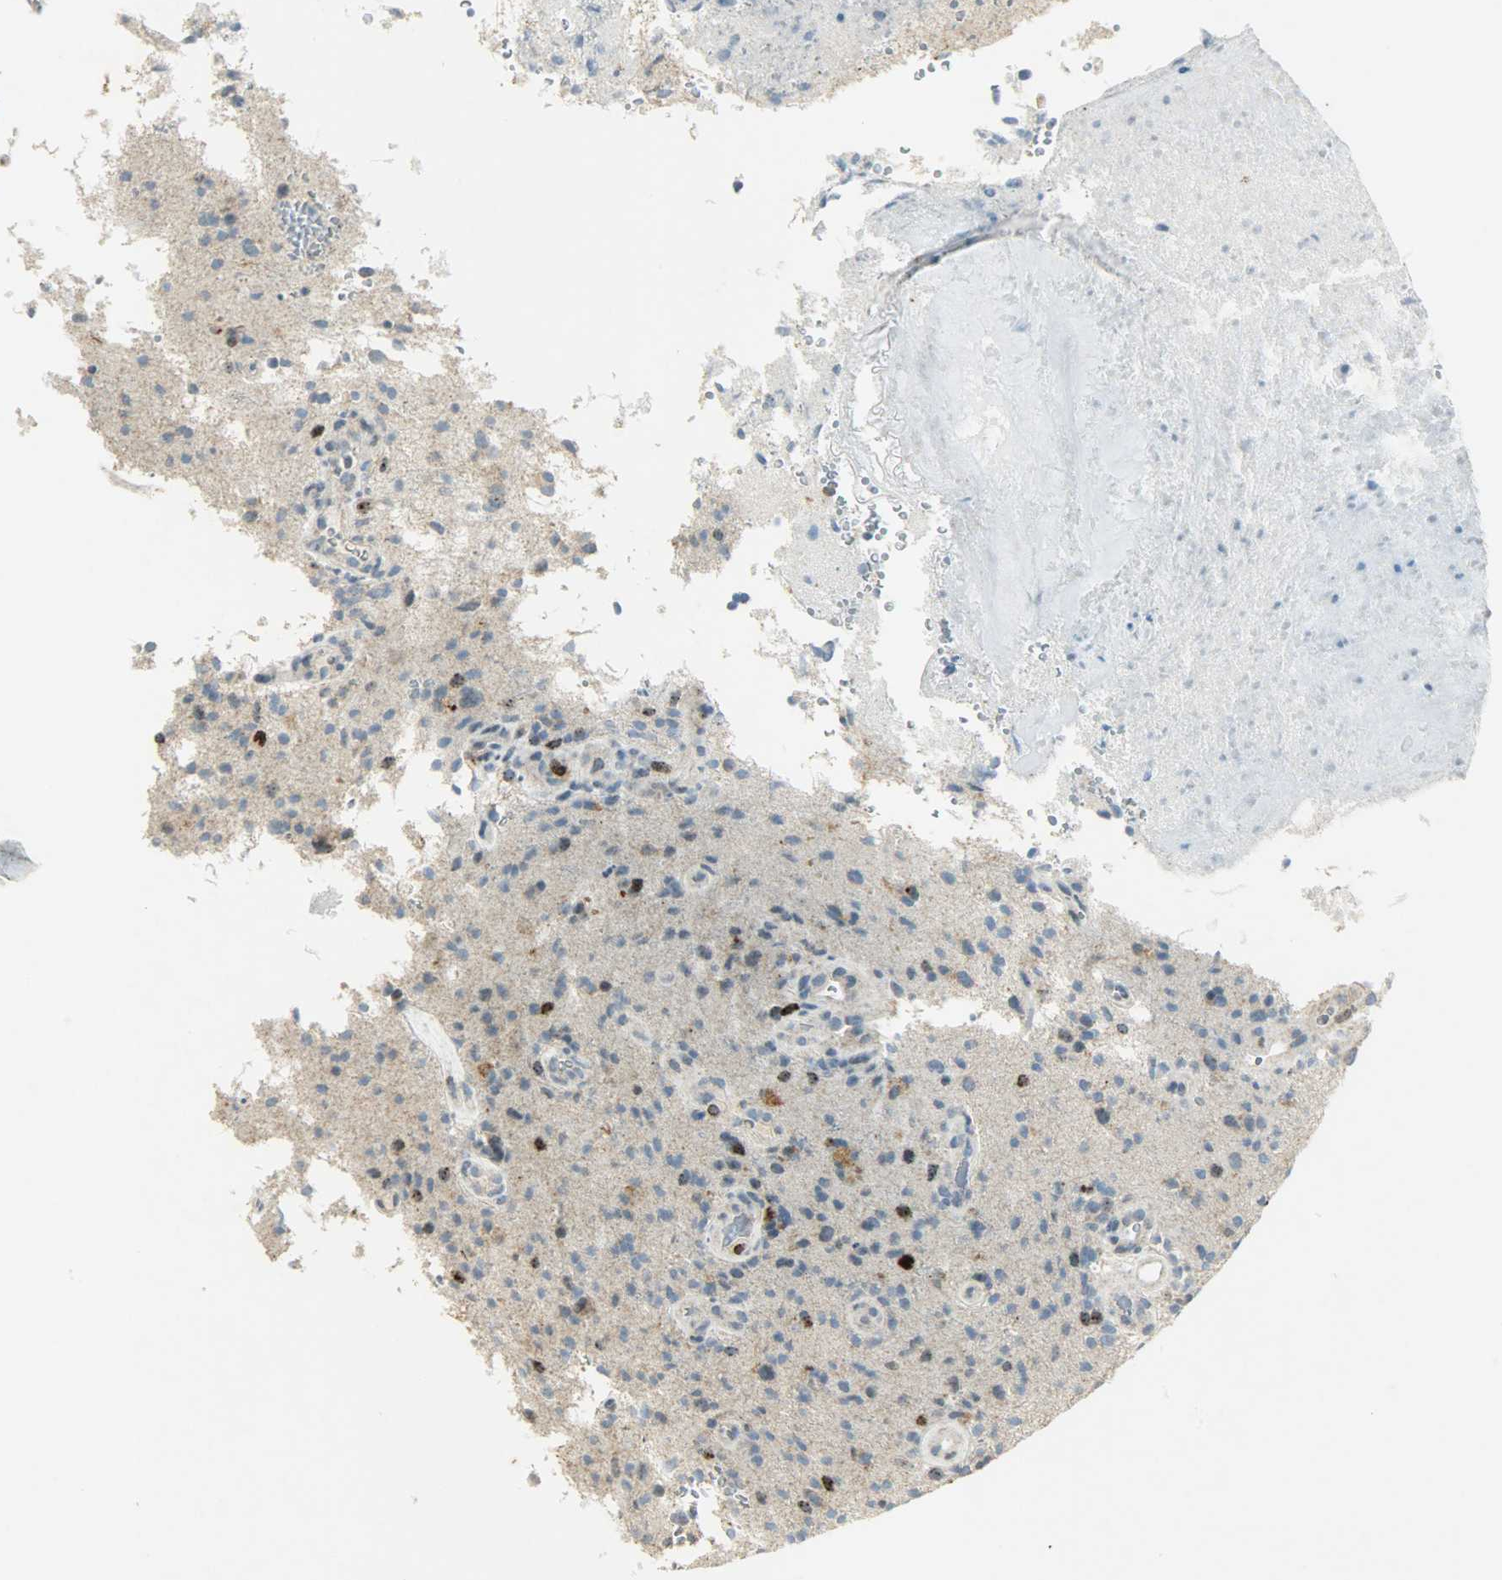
{"staining": {"intensity": "moderate", "quantity": "<25%", "location": "nuclear"}, "tissue": "glioma", "cell_type": "Tumor cells", "image_type": "cancer", "snomed": [{"axis": "morphology", "description": "Normal tissue, NOS"}, {"axis": "morphology", "description": "Glioma, malignant, High grade"}, {"axis": "topography", "description": "Cerebral cortex"}], "caption": "Immunohistochemistry (IHC) micrograph of glioma stained for a protein (brown), which demonstrates low levels of moderate nuclear positivity in about <25% of tumor cells.", "gene": "AURKB", "patient": {"sex": "male", "age": 75}}